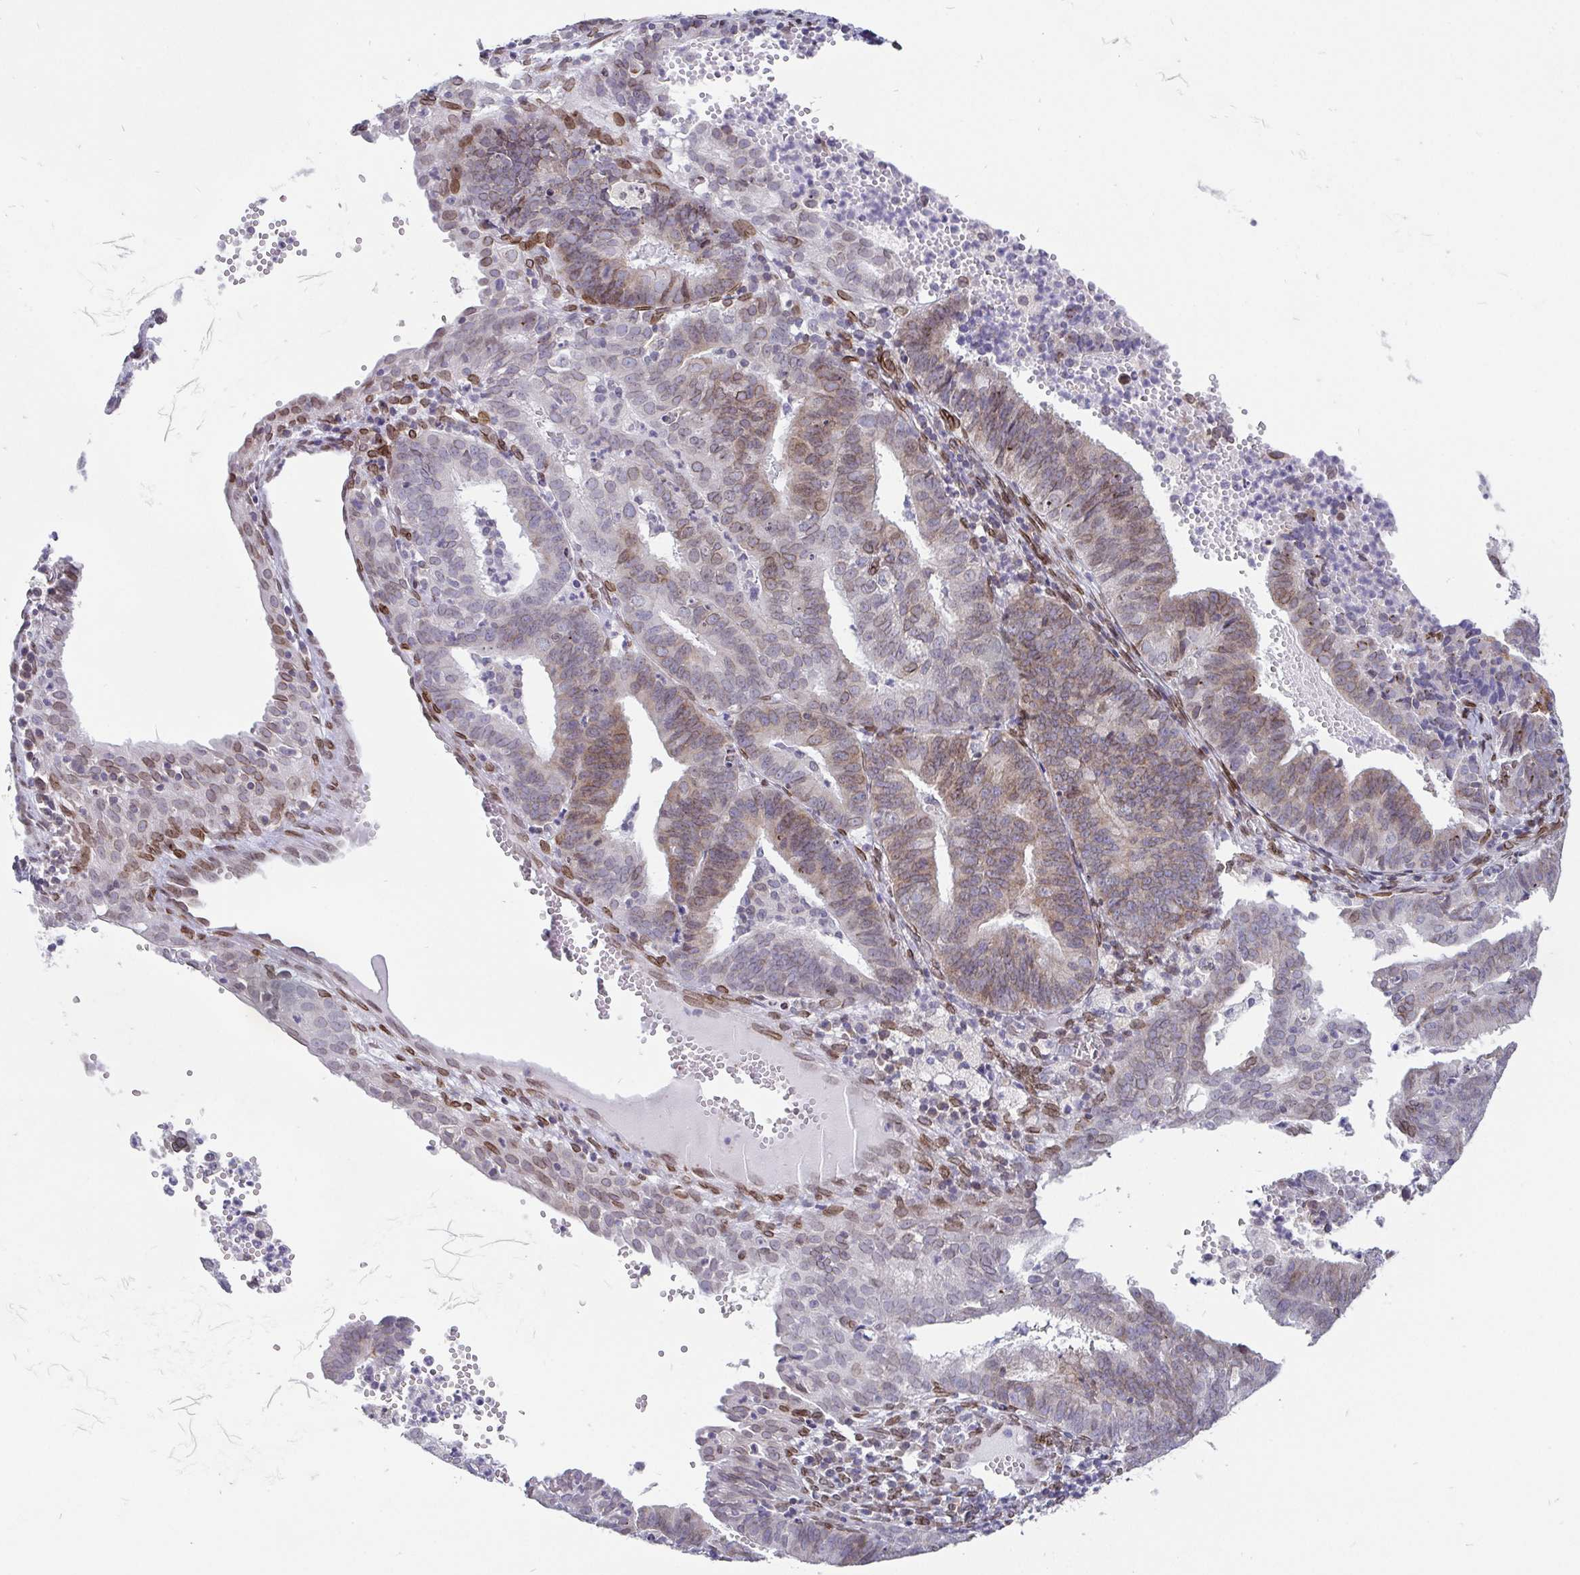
{"staining": {"intensity": "weak", "quantity": "25%-75%", "location": "cytoplasmic/membranous"}, "tissue": "endometrial cancer", "cell_type": "Tumor cells", "image_type": "cancer", "snomed": [{"axis": "morphology", "description": "Adenocarcinoma, NOS"}, {"axis": "topography", "description": "Endometrium"}], "caption": "Endometrial adenocarcinoma tissue reveals weak cytoplasmic/membranous staining in approximately 25%-75% of tumor cells, visualized by immunohistochemistry.", "gene": "EMD", "patient": {"sex": "female", "age": 73}}